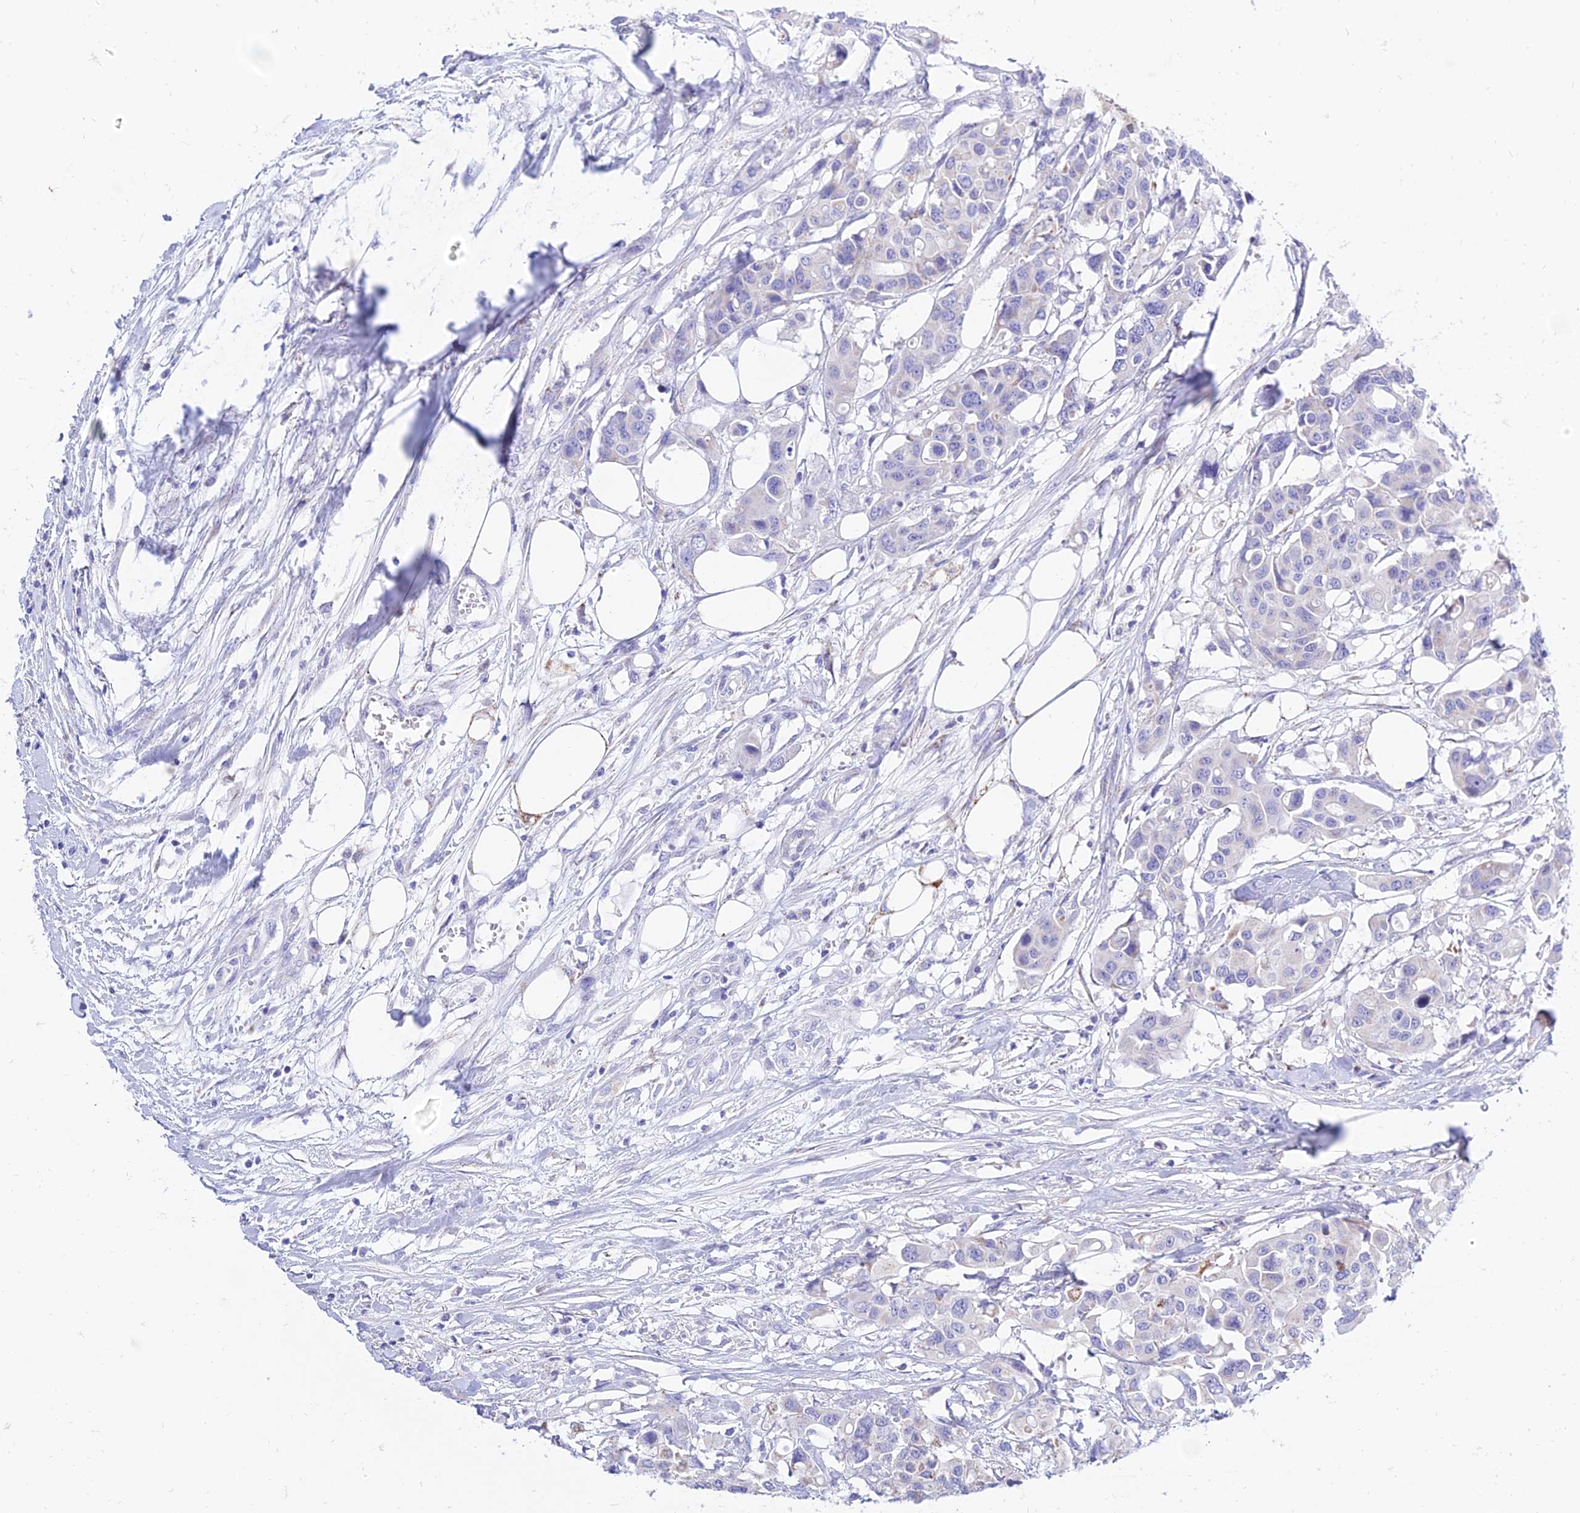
{"staining": {"intensity": "negative", "quantity": "none", "location": "none"}, "tissue": "colorectal cancer", "cell_type": "Tumor cells", "image_type": "cancer", "snomed": [{"axis": "morphology", "description": "Adenocarcinoma, NOS"}, {"axis": "topography", "description": "Colon"}], "caption": "This is an immunohistochemistry (IHC) image of human colorectal cancer. There is no staining in tumor cells.", "gene": "PKN3", "patient": {"sex": "male", "age": 77}}